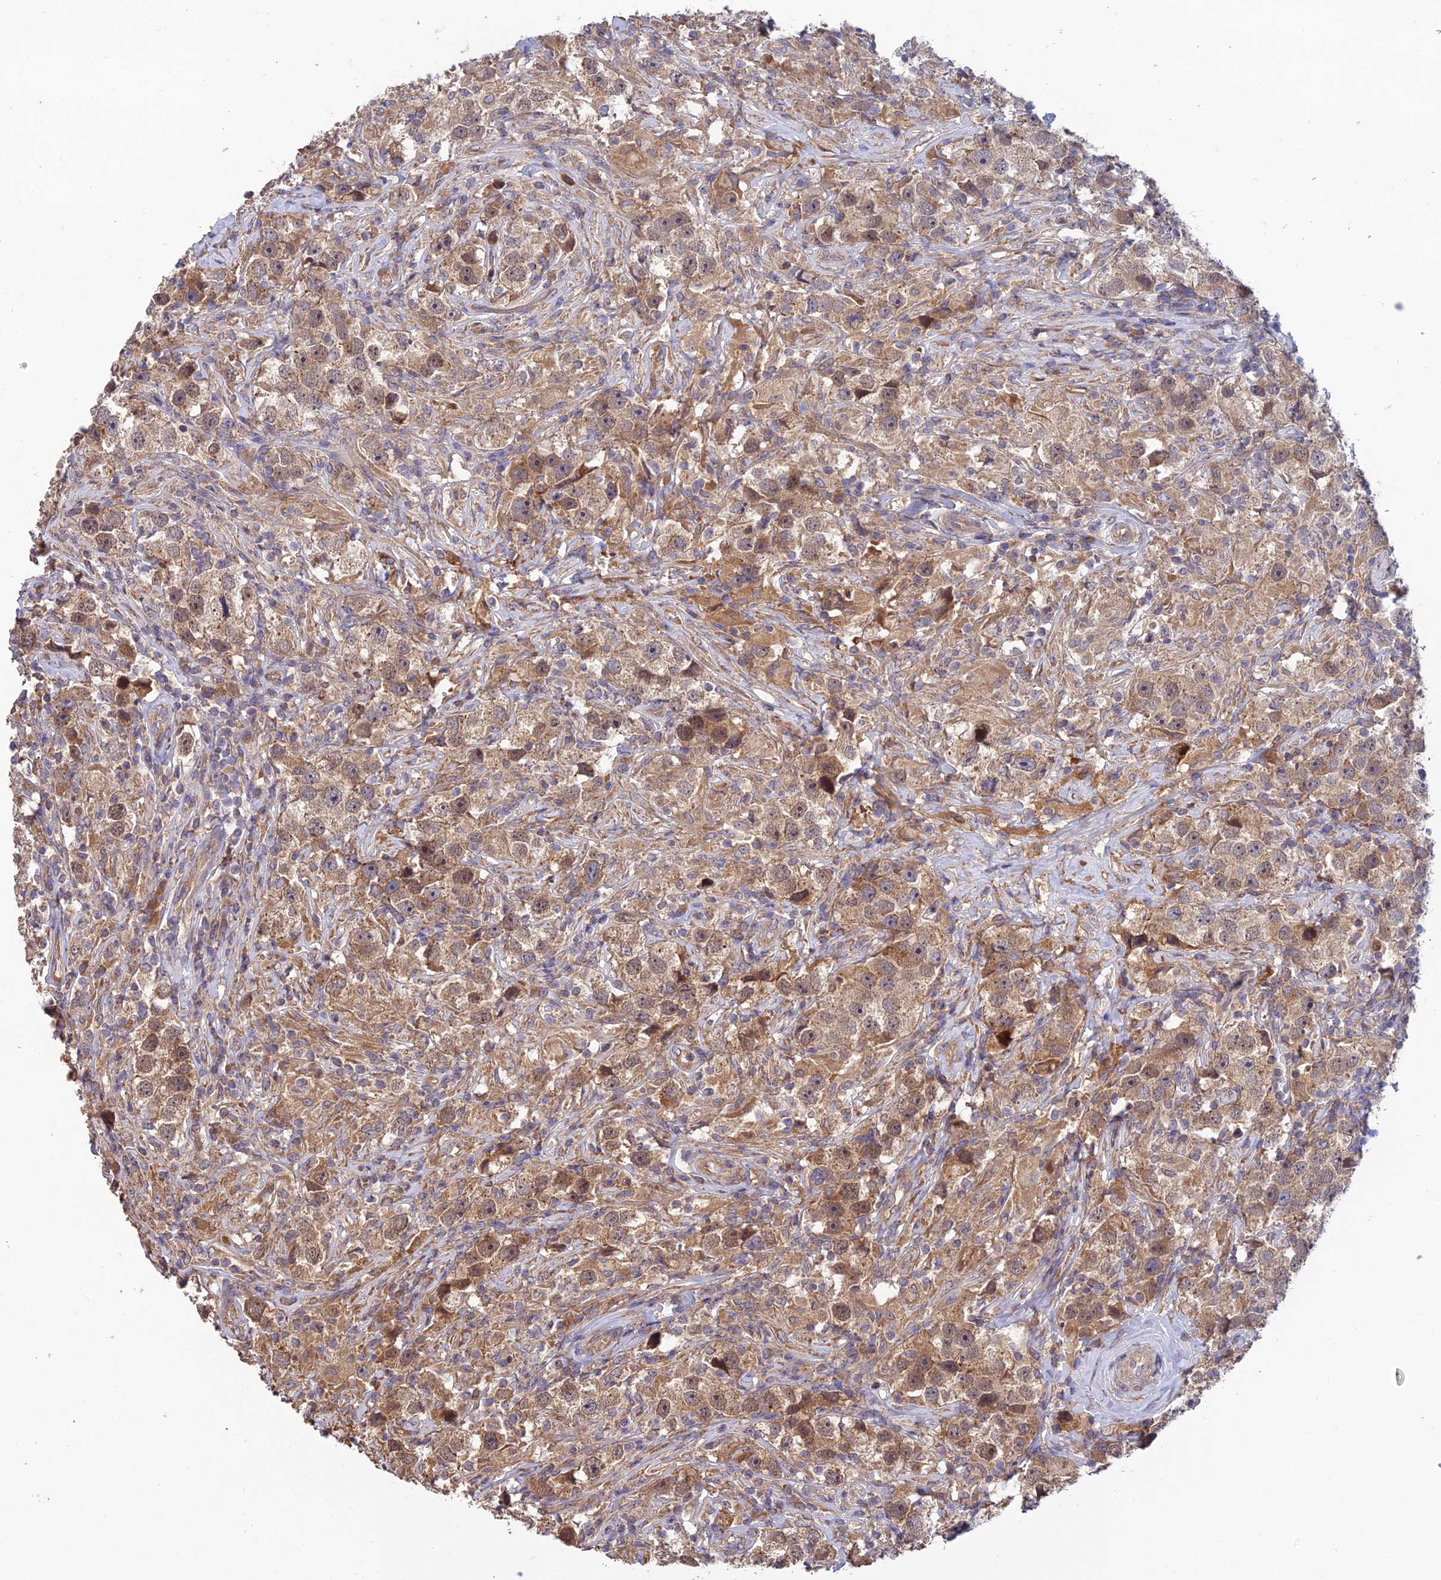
{"staining": {"intensity": "moderate", "quantity": ">75%", "location": "cytoplasmic/membranous,nuclear"}, "tissue": "testis cancer", "cell_type": "Tumor cells", "image_type": "cancer", "snomed": [{"axis": "morphology", "description": "Seminoma, NOS"}, {"axis": "topography", "description": "Testis"}], "caption": "About >75% of tumor cells in human testis seminoma exhibit moderate cytoplasmic/membranous and nuclear protein staining as visualized by brown immunohistochemical staining.", "gene": "MRNIP", "patient": {"sex": "male", "age": 49}}